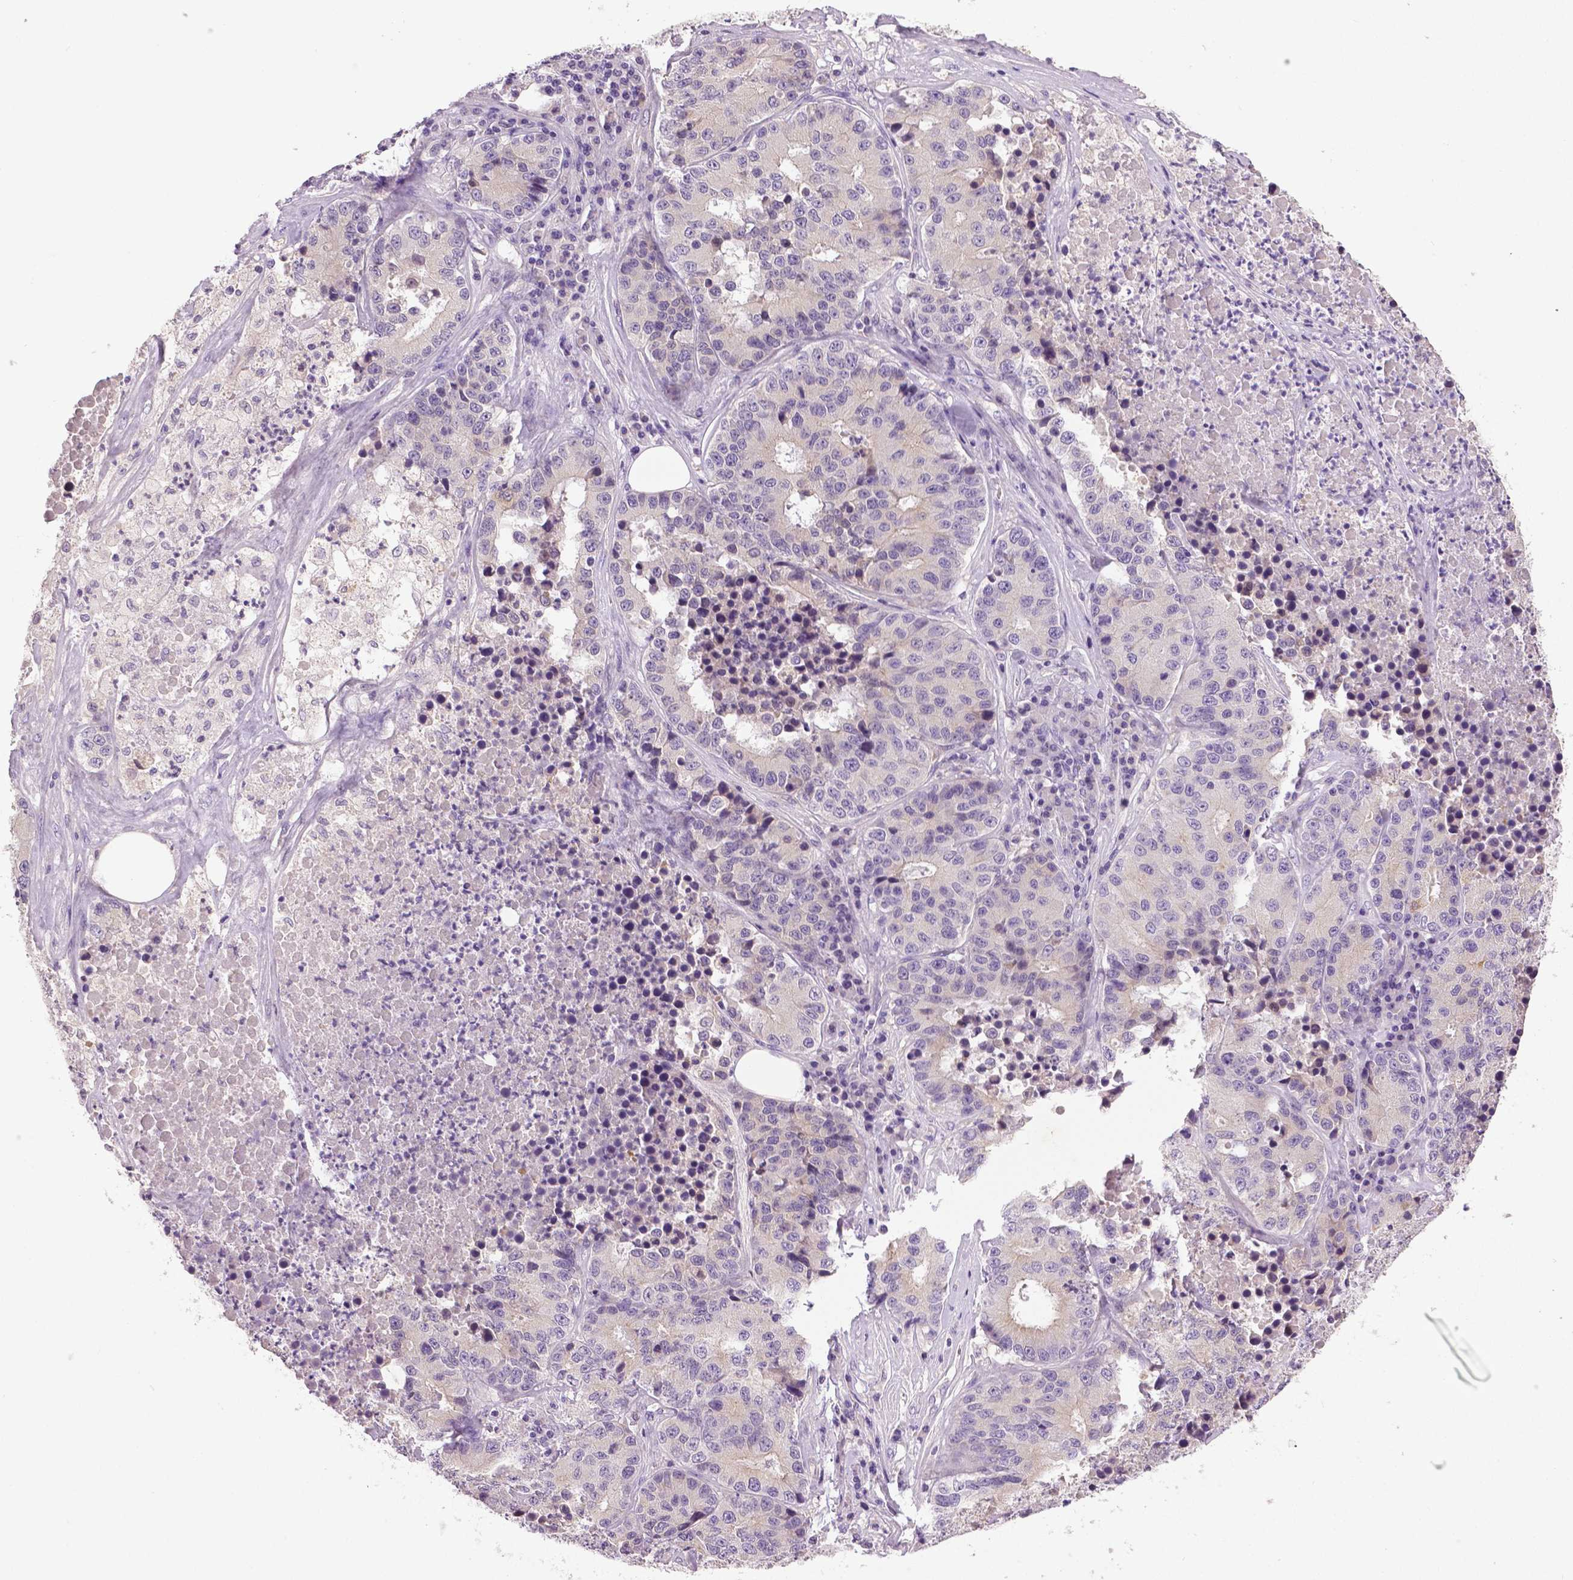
{"staining": {"intensity": "negative", "quantity": "none", "location": "none"}, "tissue": "stomach cancer", "cell_type": "Tumor cells", "image_type": "cancer", "snomed": [{"axis": "morphology", "description": "Adenocarcinoma, NOS"}, {"axis": "topography", "description": "Stomach"}], "caption": "A histopathology image of adenocarcinoma (stomach) stained for a protein shows no brown staining in tumor cells.", "gene": "DNAH12", "patient": {"sex": "male", "age": 71}}